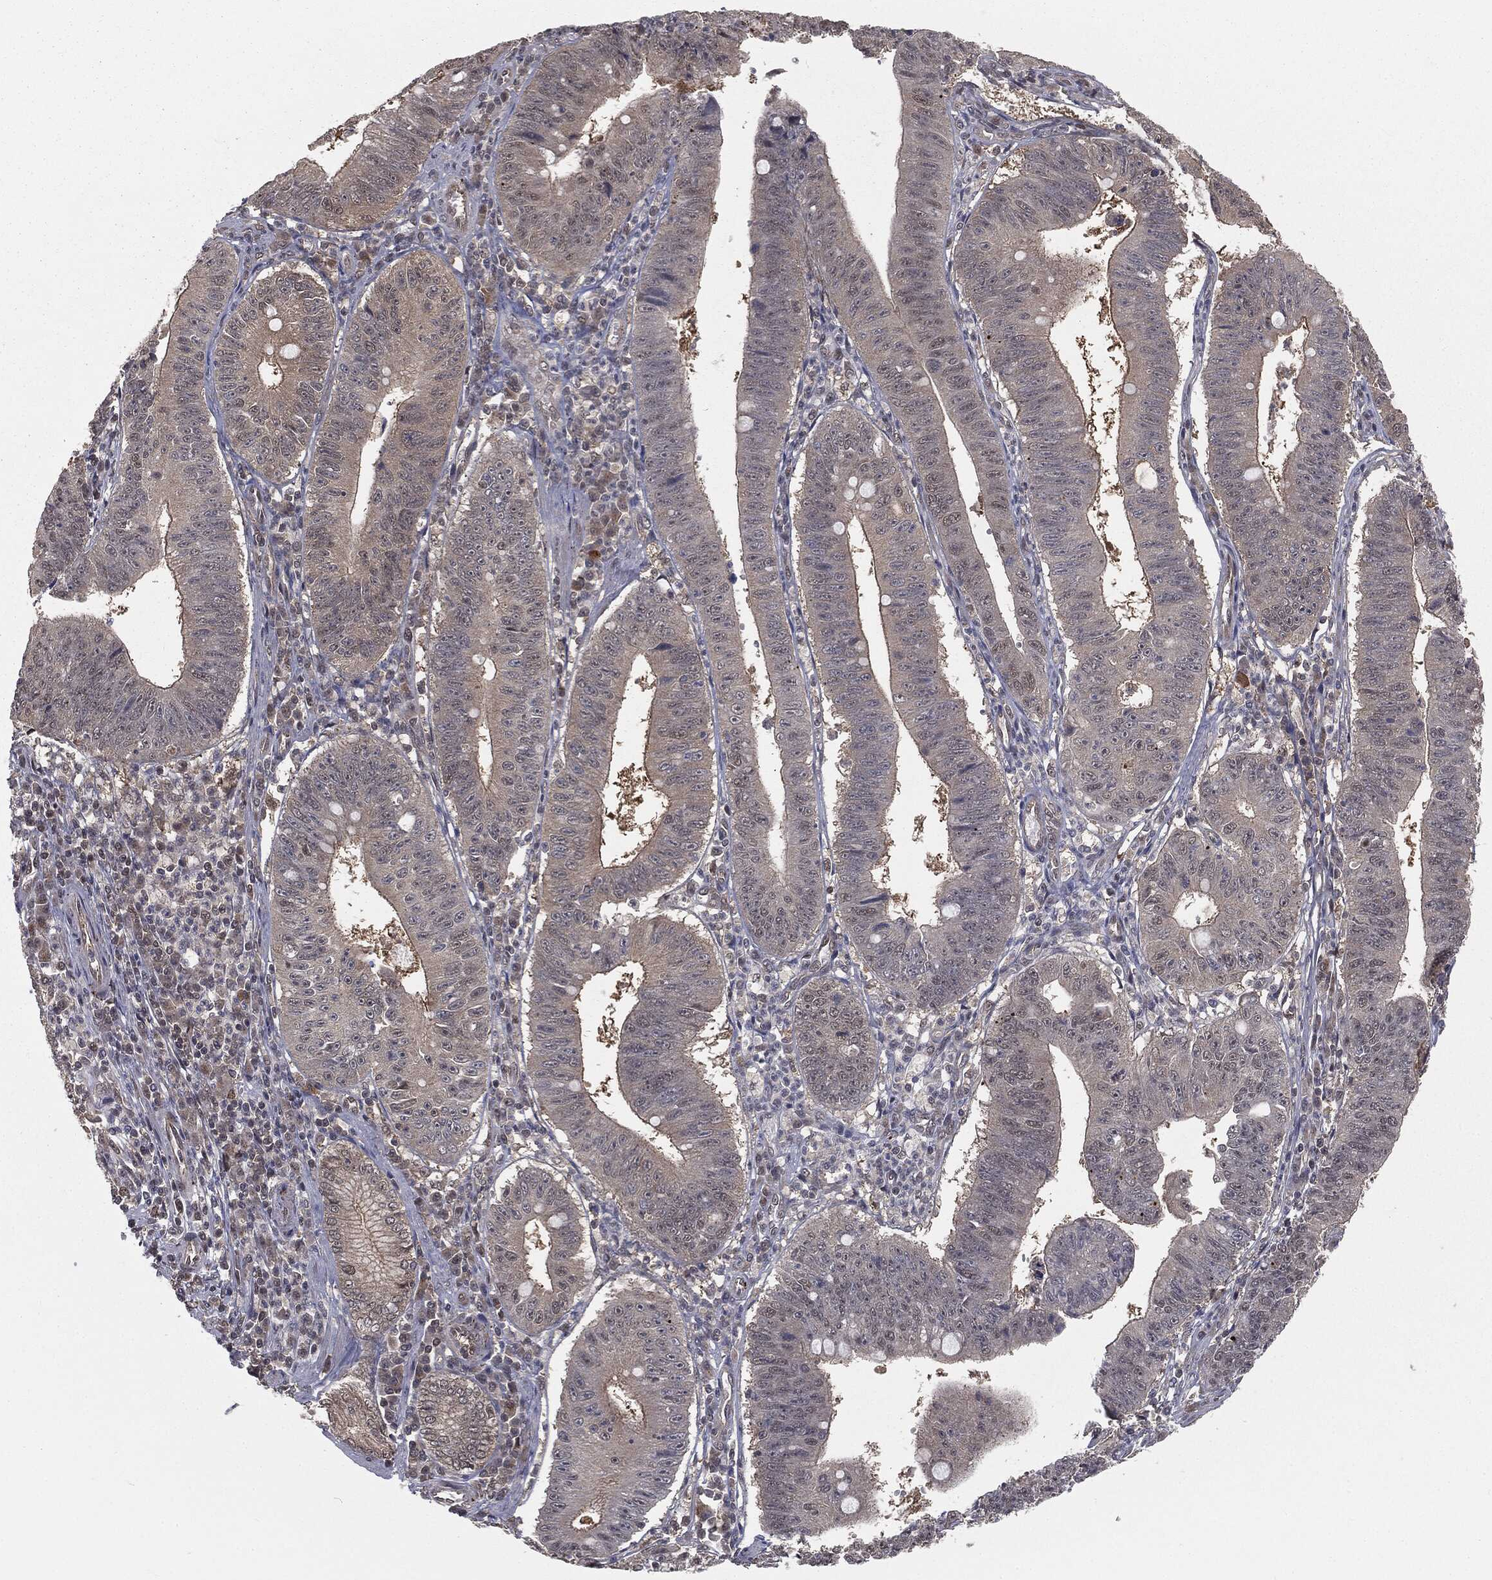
{"staining": {"intensity": "negative", "quantity": "none", "location": "none"}, "tissue": "stomach cancer", "cell_type": "Tumor cells", "image_type": "cancer", "snomed": [{"axis": "morphology", "description": "Adenocarcinoma, NOS"}, {"axis": "topography", "description": "Stomach"}], "caption": "An IHC micrograph of adenocarcinoma (stomach) is shown. There is no staining in tumor cells of adenocarcinoma (stomach).", "gene": "FBXO7", "patient": {"sex": "male", "age": 59}}